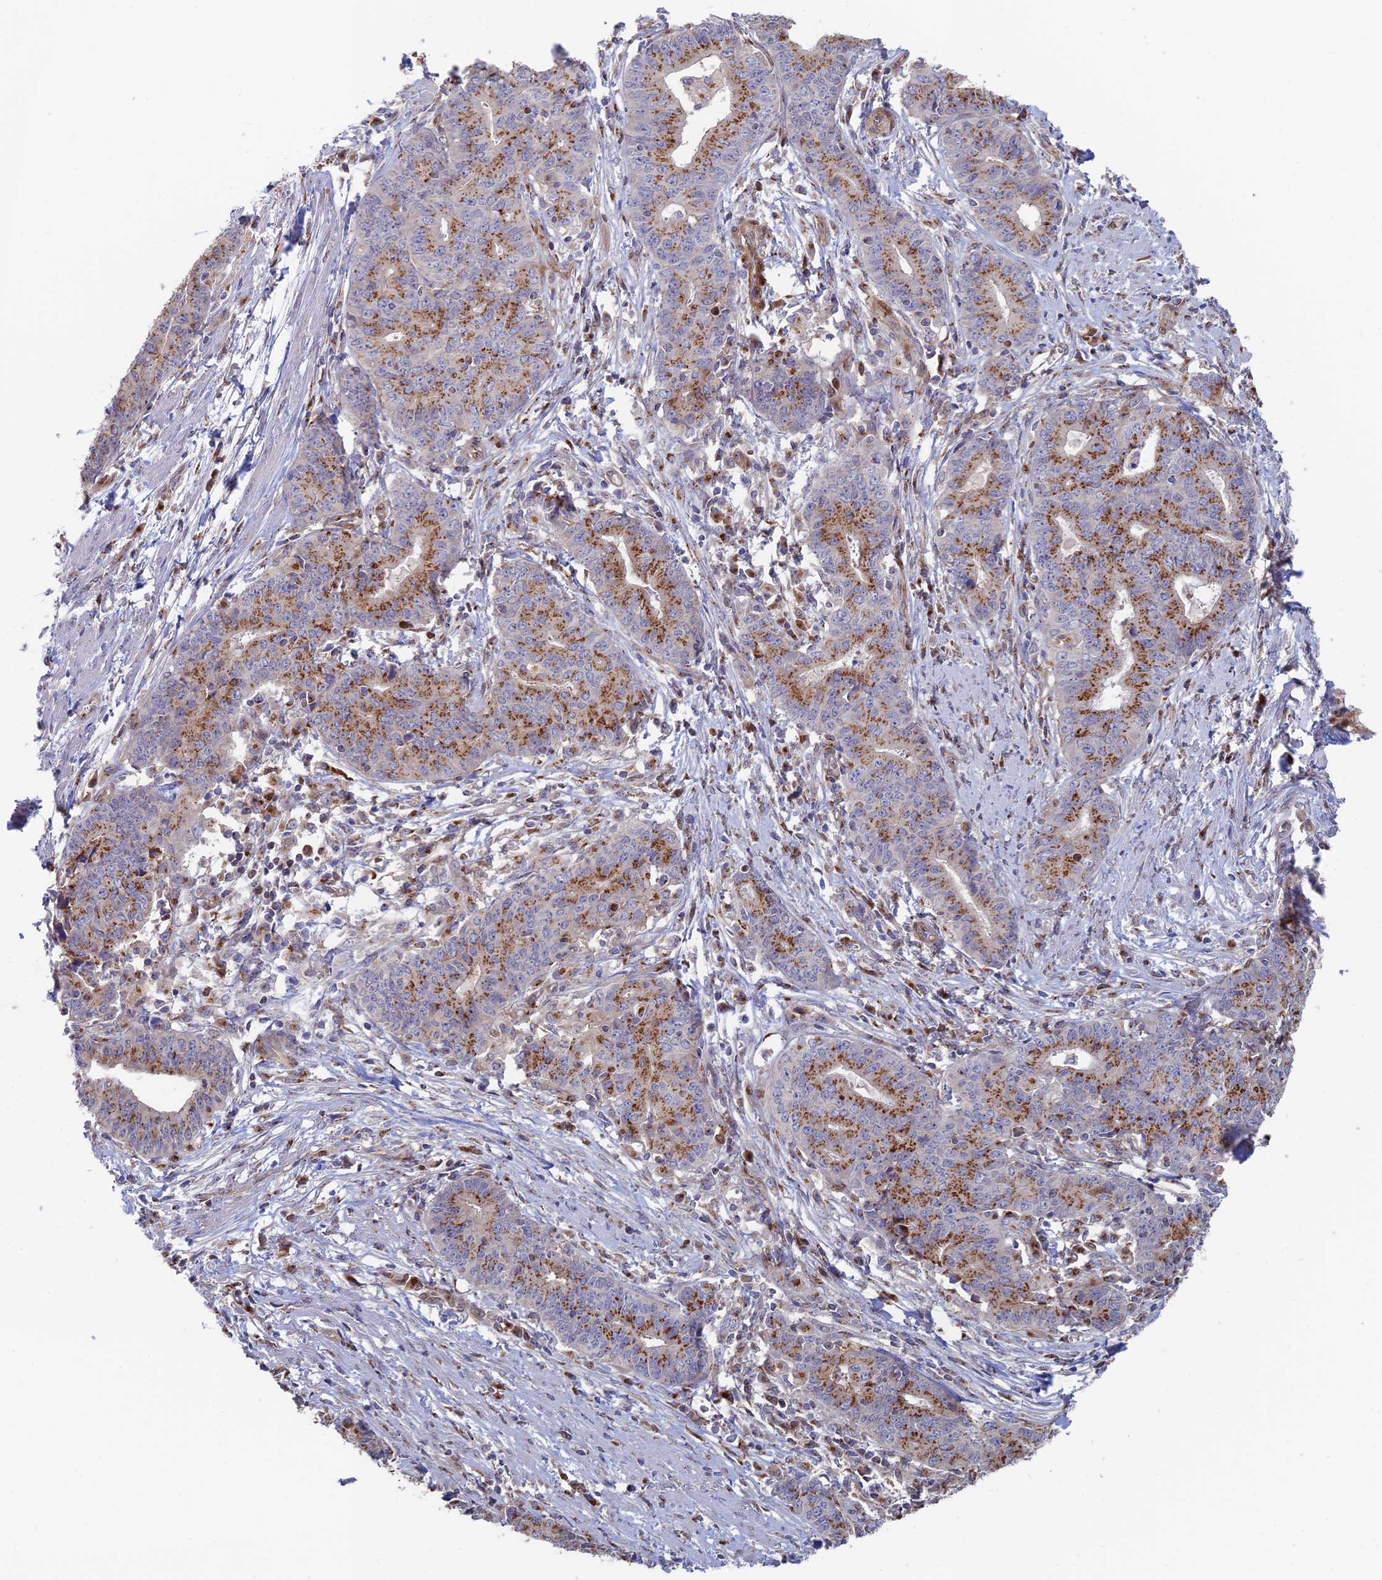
{"staining": {"intensity": "strong", "quantity": "25%-75%", "location": "cytoplasmic/membranous"}, "tissue": "endometrial cancer", "cell_type": "Tumor cells", "image_type": "cancer", "snomed": [{"axis": "morphology", "description": "Adenocarcinoma, NOS"}, {"axis": "topography", "description": "Endometrium"}], "caption": "High-power microscopy captured an IHC micrograph of endometrial cancer, revealing strong cytoplasmic/membranous positivity in about 25%-75% of tumor cells.", "gene": "HS2ST1", "patient": {"sex": "female", "age": 59}}